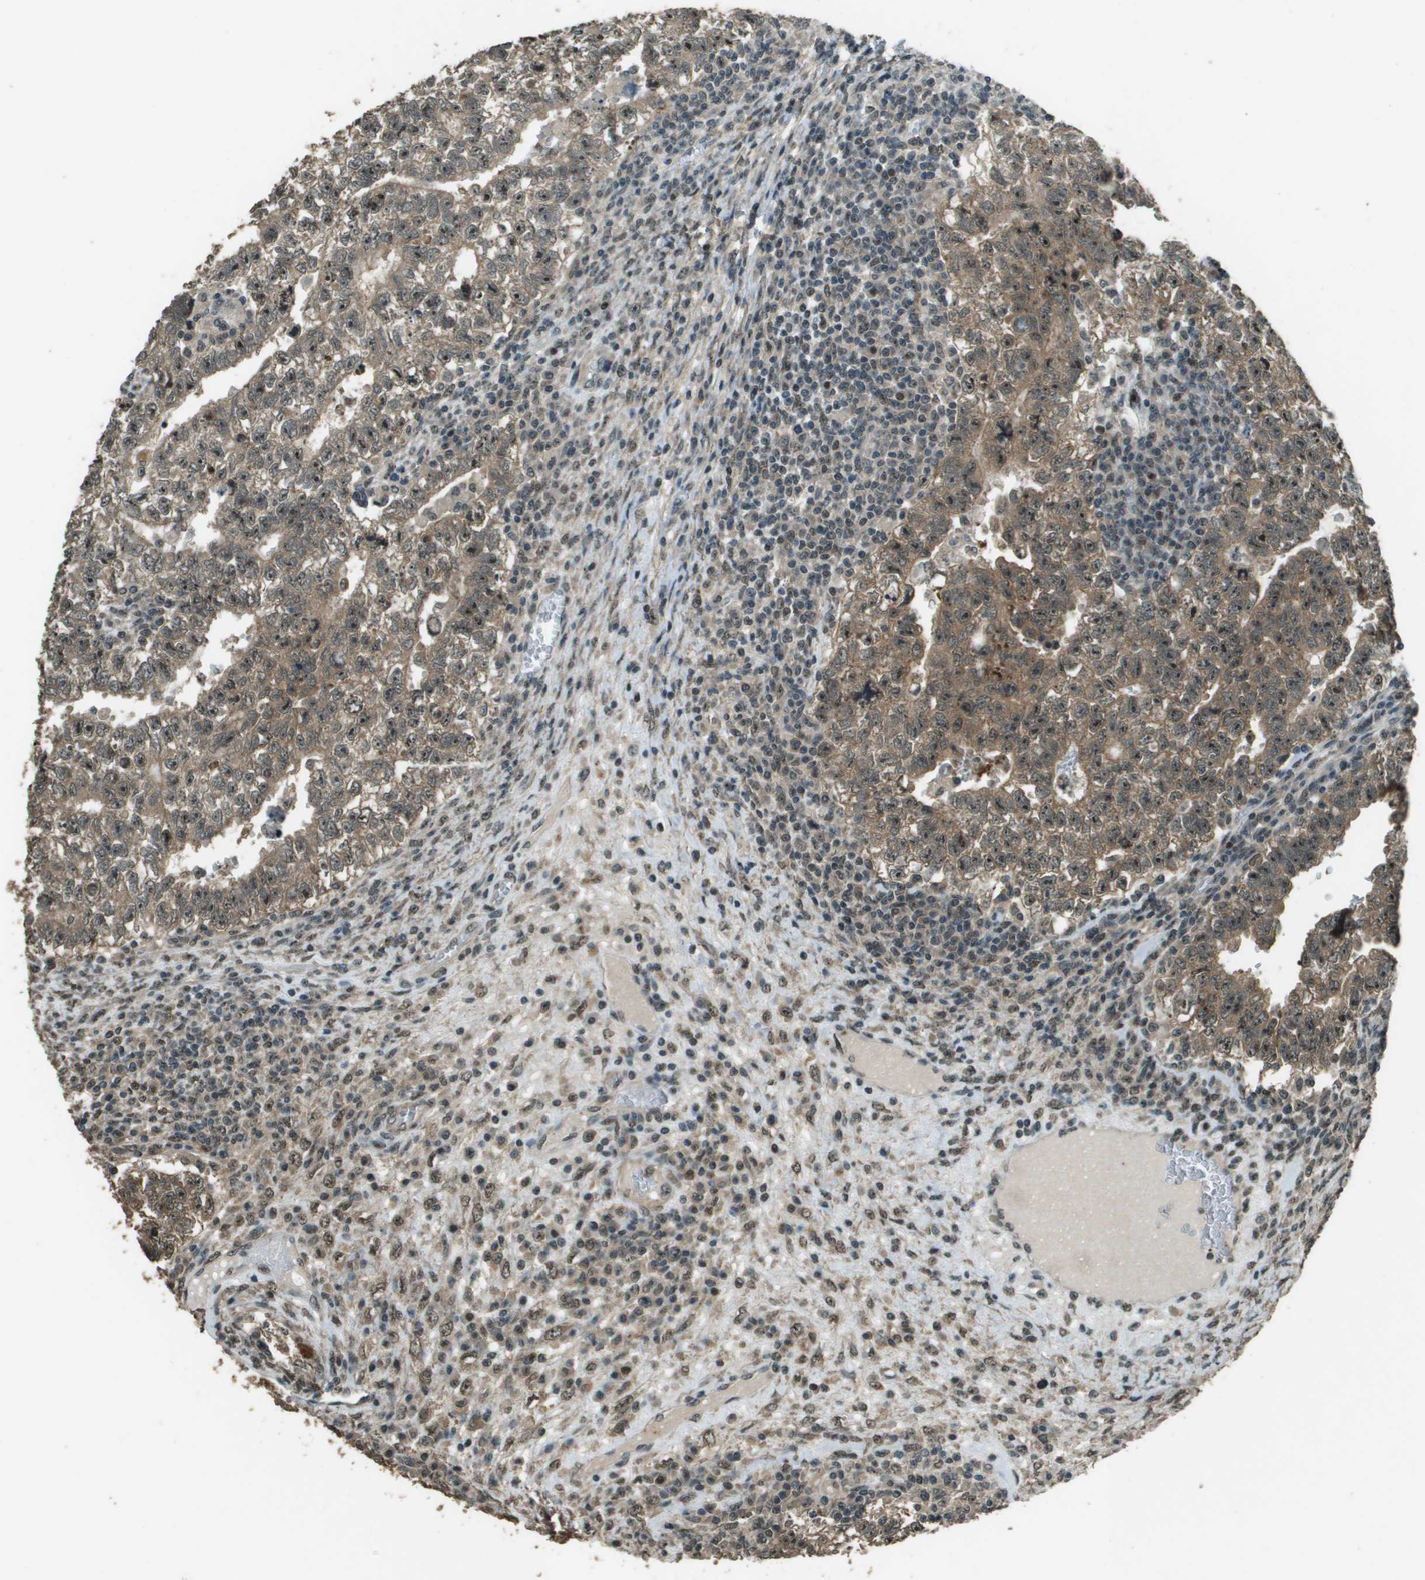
{"staining": {"intensity": "moderate", "quantity": ">75%", "location": "cytoplasmic/membranous"}, "tissue": "testis cancer", "cell_type": "Tumor cells", "image_type": "cancer", "snomed": [{"axis": "morphology", "description": "Seminoma, NOS"}, {"axis": "morphology", "description": "Carcinoma, Embryonal, NOS"}, {"axis": "topography", "description": "Testis"}], "caption": "DAB immunohistochemical staining of human testis cancer demonstrates moderate cytoplasmic/membranous protein expression in approximately >75% of tumor cells.", "gene": "SDC3", "patient": {"sex": "male", "age": 38}}